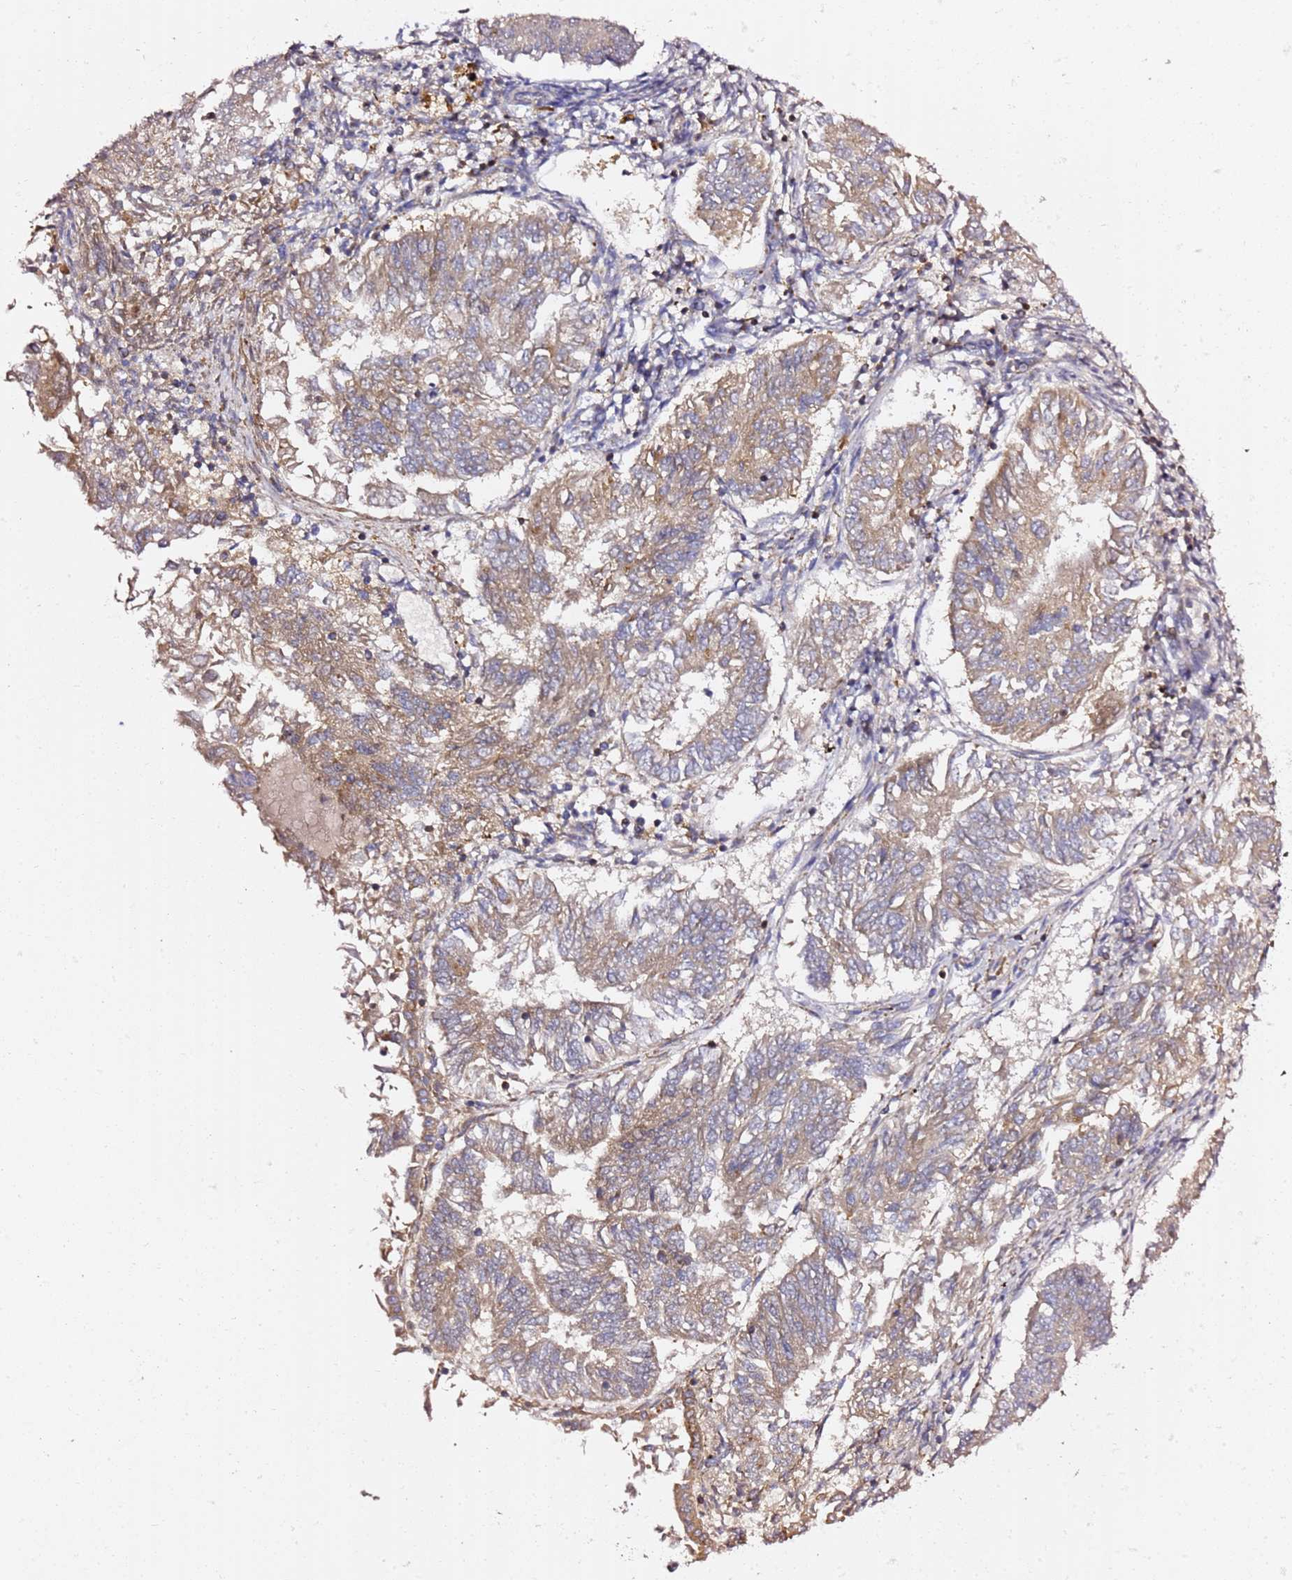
{"staining": {"intensity": "moderate", "quantity": ">75%", "location": "cytoplasmic/membranous"}, "tissue": "endometrial cancer", "cell_type": "Tumor cells", "image_type": "cancer", "snomed": [{"axis": "morphology", "description": "Adenocarcinoma, NOS"}, {"axis": "topography", "description": "Endometrium"}], "caption": "Immunohistochemical staining of adenocarcinoma (endometrial) shows moderate cytoplasmic/membranous protein positivity in about >75% of tumor cells.", "gene": "C19orf12", "patient": {"sex": "female", "age": 58}}